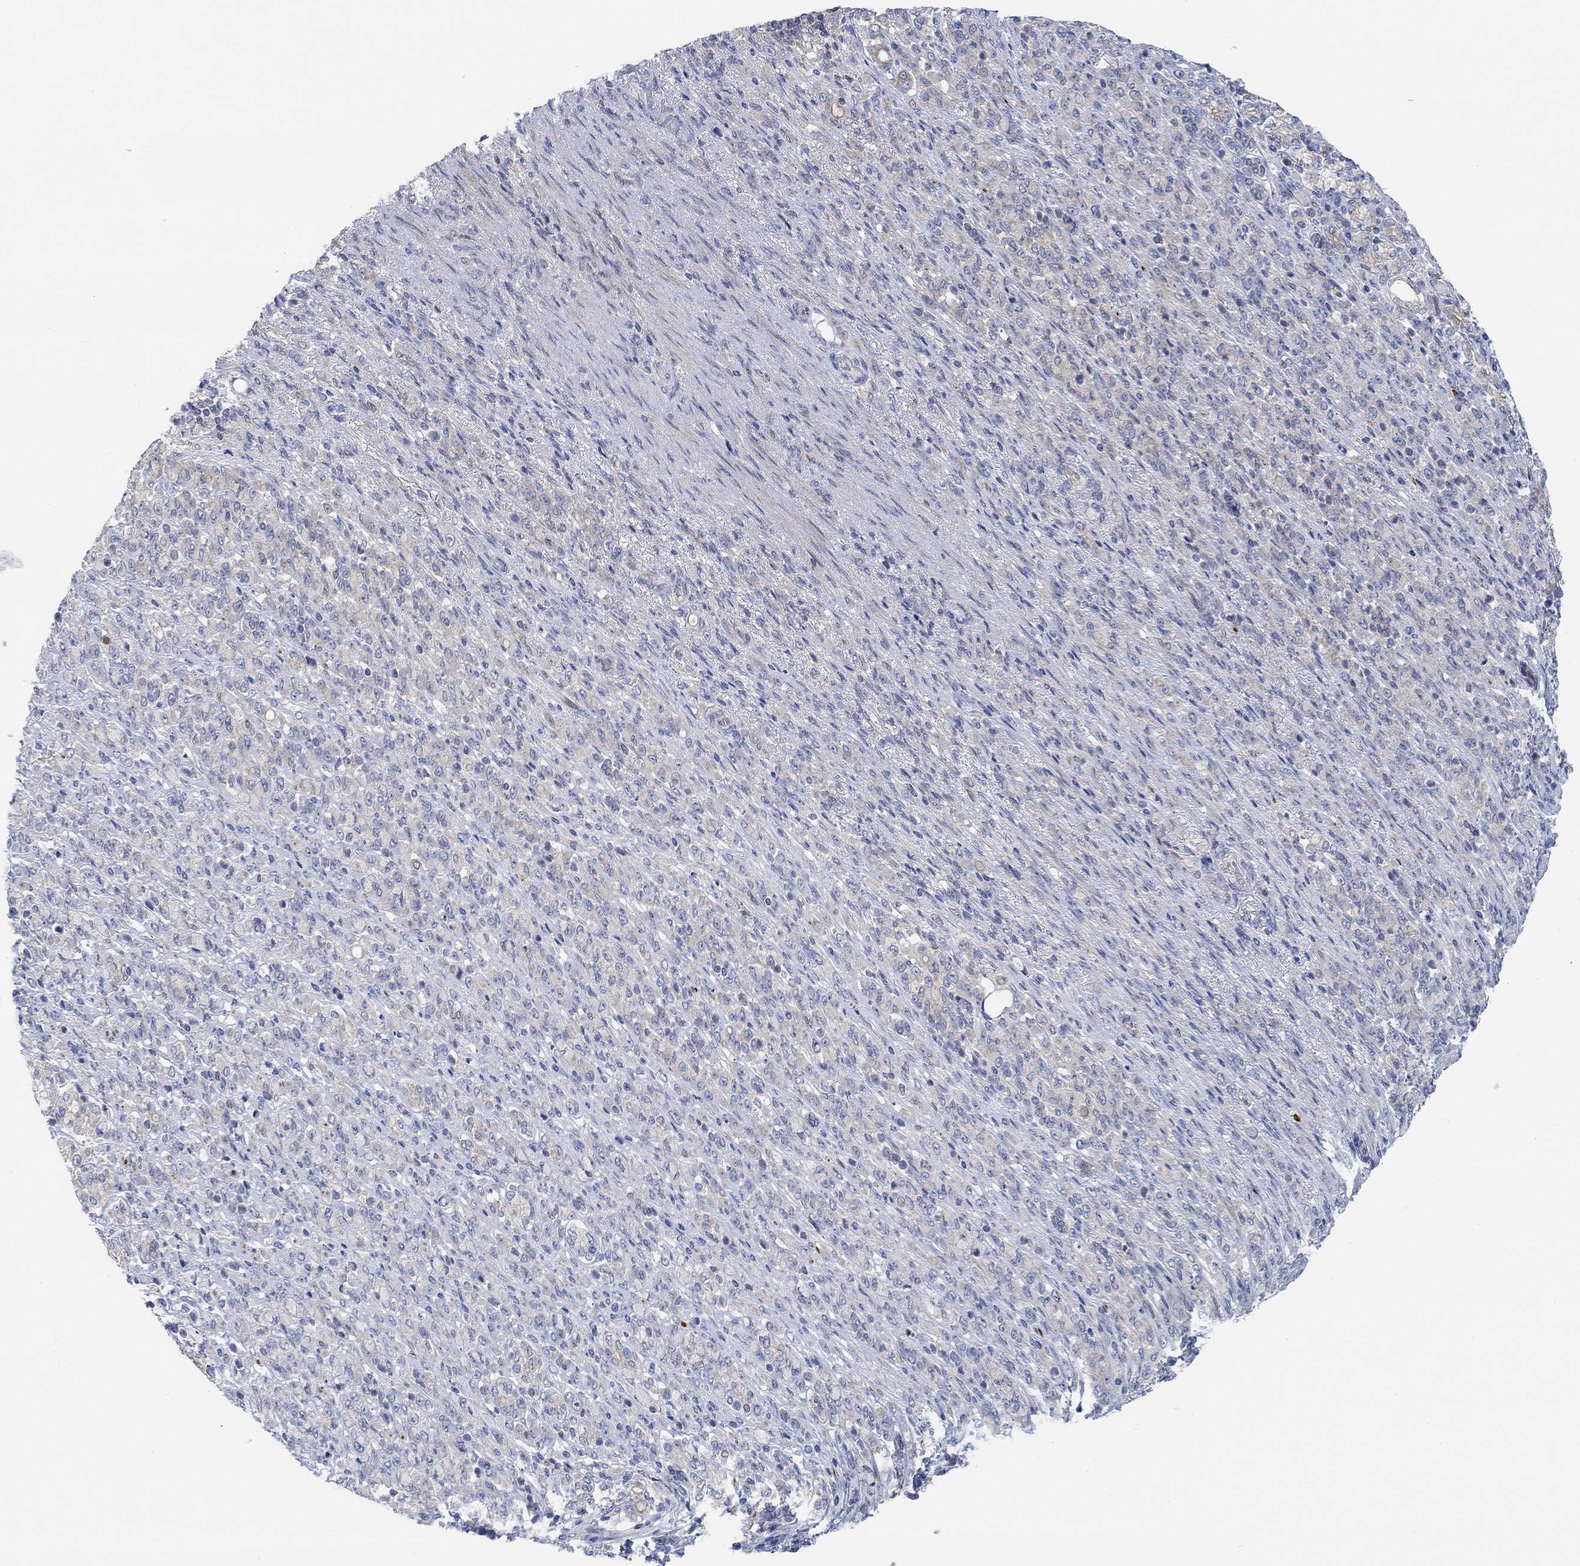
{"staining": {"intensity": "weak", "quantity": "<25%", "location": "cytoplasmic/membranous"}, "tissue": "stomach cancer", "cell_type": "Tumor cells", "image_type": "cancer", "snomed": [{"axis": "morphology", "description": "Normal tissue, NOS"}, {"axis": "morphology", "description": "Adenocarcinoma, NOS"}, {"axis": "topography", "description": "Stomach"}], "caption": "A high-resolution image shows immunohistochemistry staining of adenocarcinoma (stomach), which demonstrates no significant positivity in tumor cells.", "gene": "PMFBP1", "patient": {"sex": "female", "age": 79}}